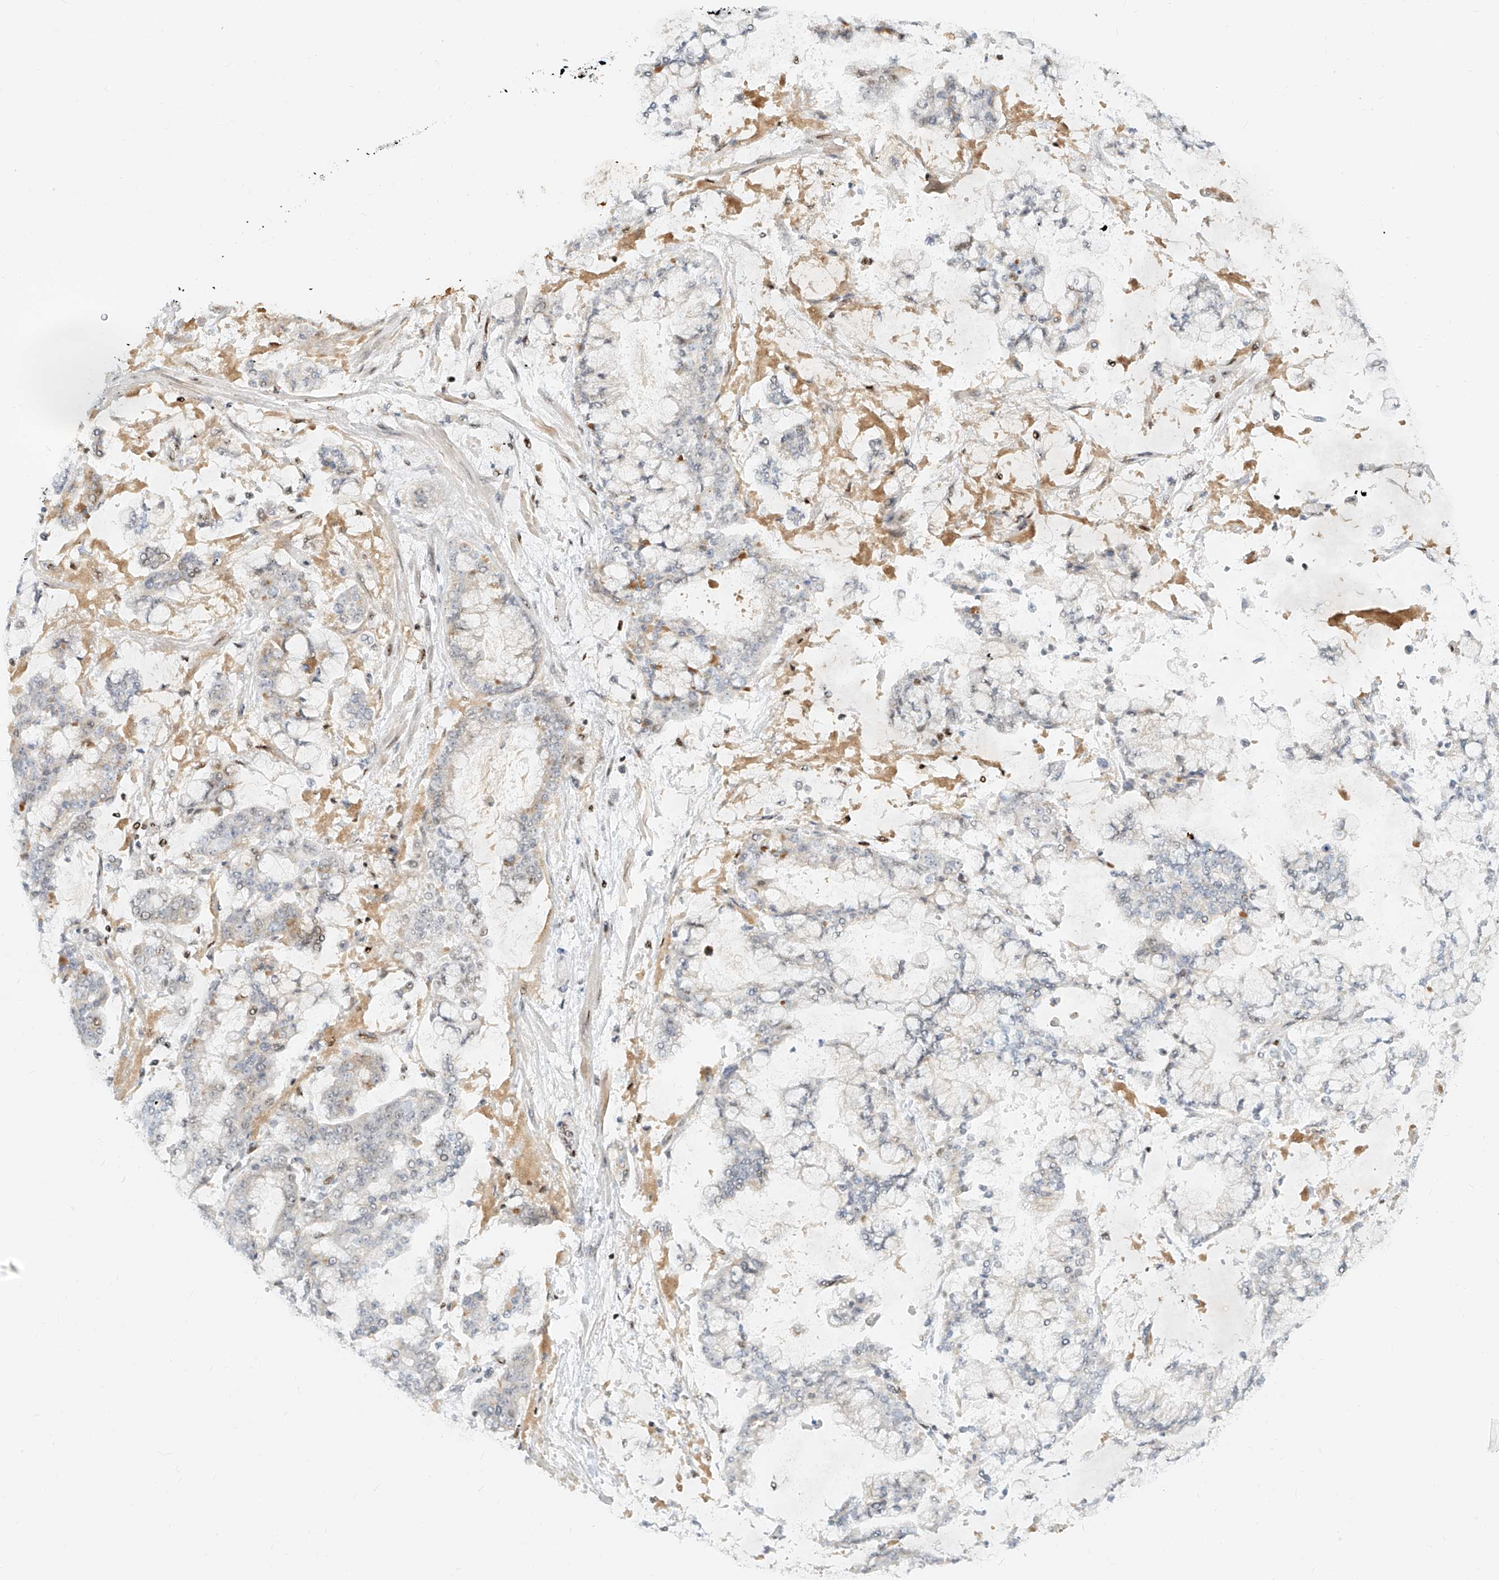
{"staining": {"intensity": "negative", "quantity": "none", "location": "none"}, "tissue": "stomach cancer", "cell_type": "Tumor cells", "image_type": "cancer", "snomed": [{"axis": "morphology", "description": "Normal tissue, NOS"}, {"axis": "morphology", "description": "Adenocarcinoma, NOS"}, {"axis": "topography", "description": "Stomach, upper"}, {"axis": "topography", "description": "Stomach"}], "caption": "DAB immunohistochemical staining of human adenocarcinoma (stomach) exhibits no significant staining in tumor cells.", "gene": "NHSL1", "patient": {"sex": "male", "age": 76}}